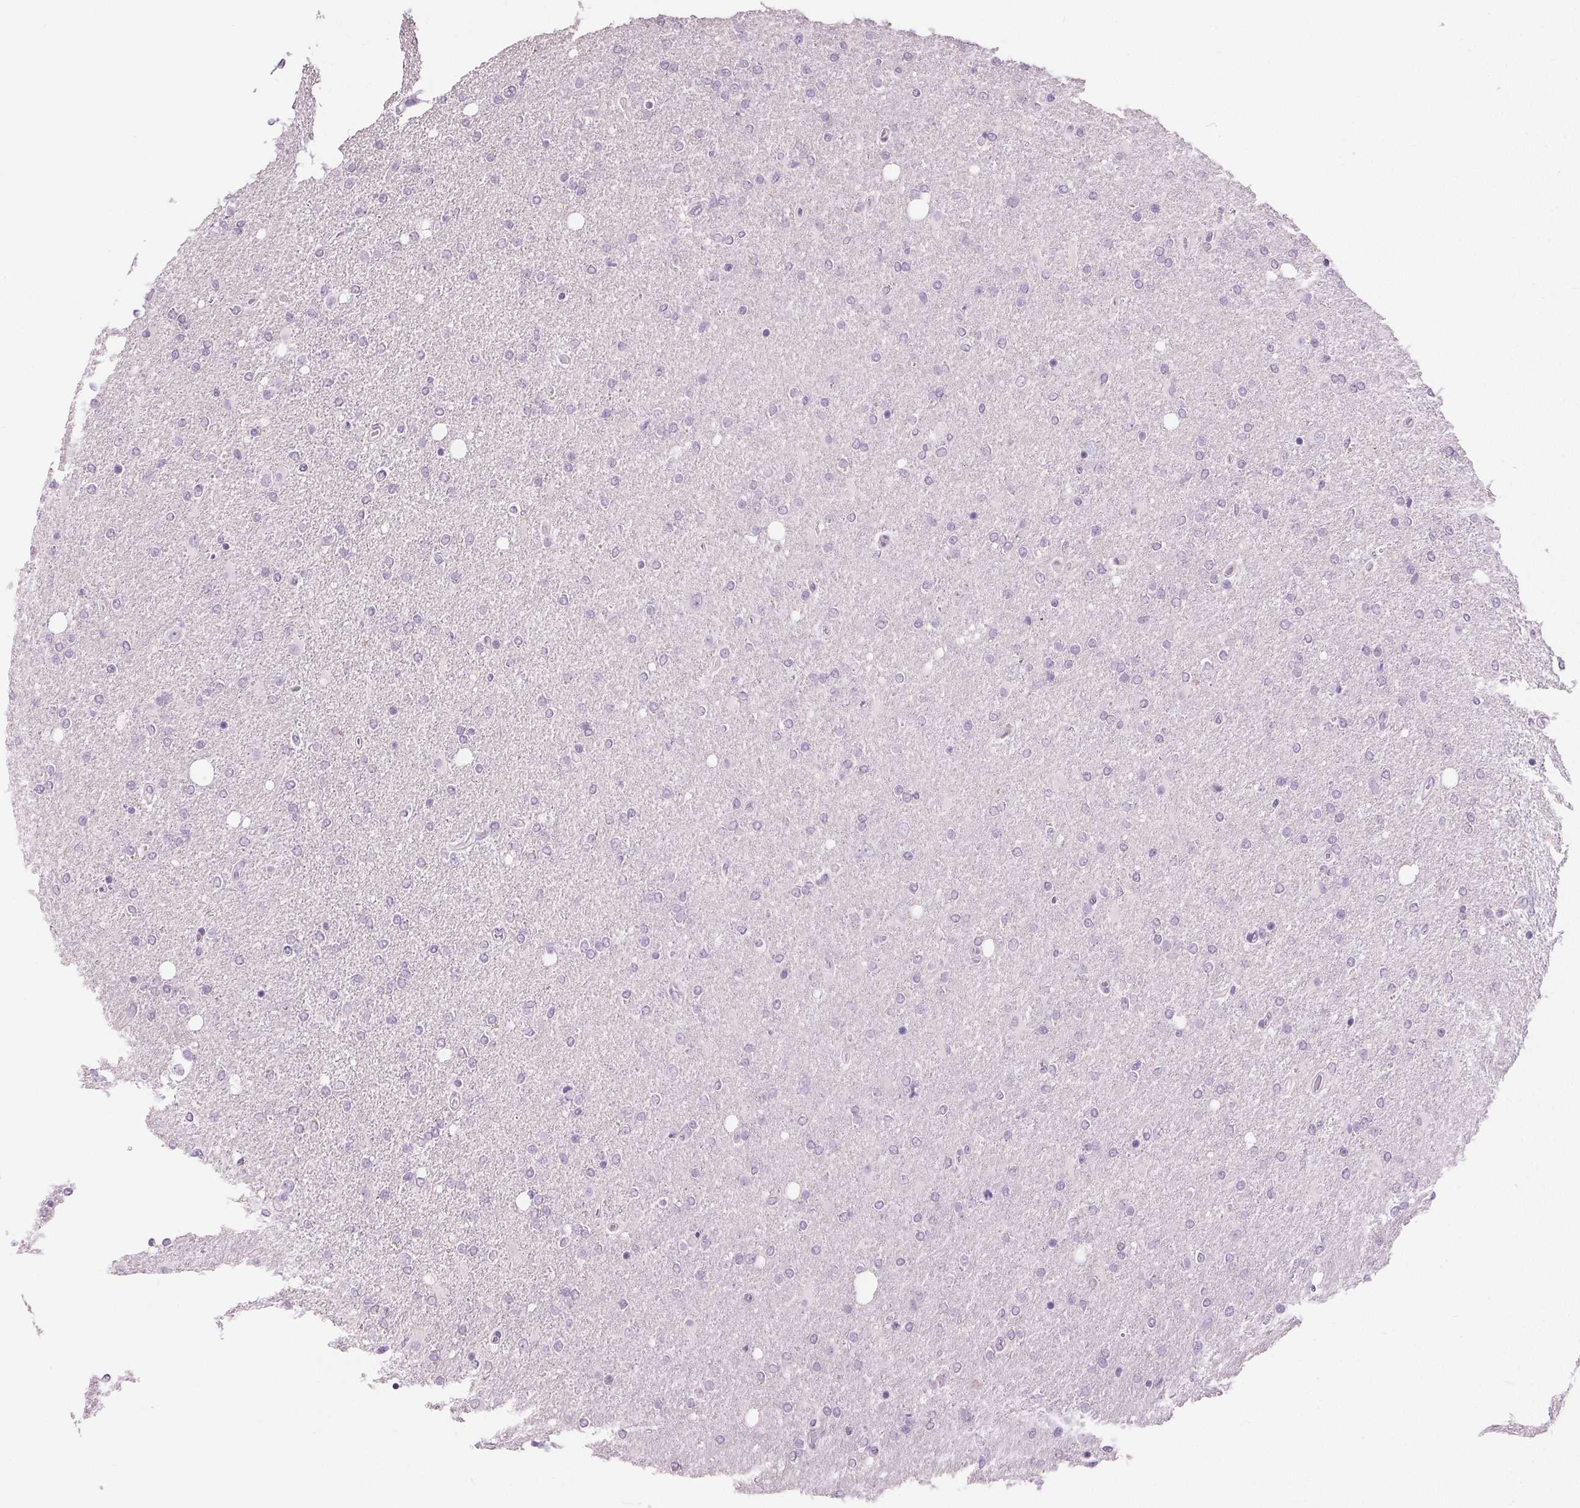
{"staining": {"intensity": "negative", "quantity": "none", "location": "none"}, "tissue": "glioma", "cell_type": "Tumor cells", "image_type": "cancer", "snomed": [{"axis": "morphology", "description": "Glioma, malignant, High grade"}, {"axis": "topography", "description": "Cerebral cortex"}], "caption": "Immunohistochemical staining of malignant glioma (high-grade) reveals no significant positivity in tumor cells. (Brightfield microscopy of DAB (3,3'-diaminobenzidine) immunohistochemistry (IHC) at high magnification).", "gene": "MISP", "patient": {"sex": "male", "age": 70}}